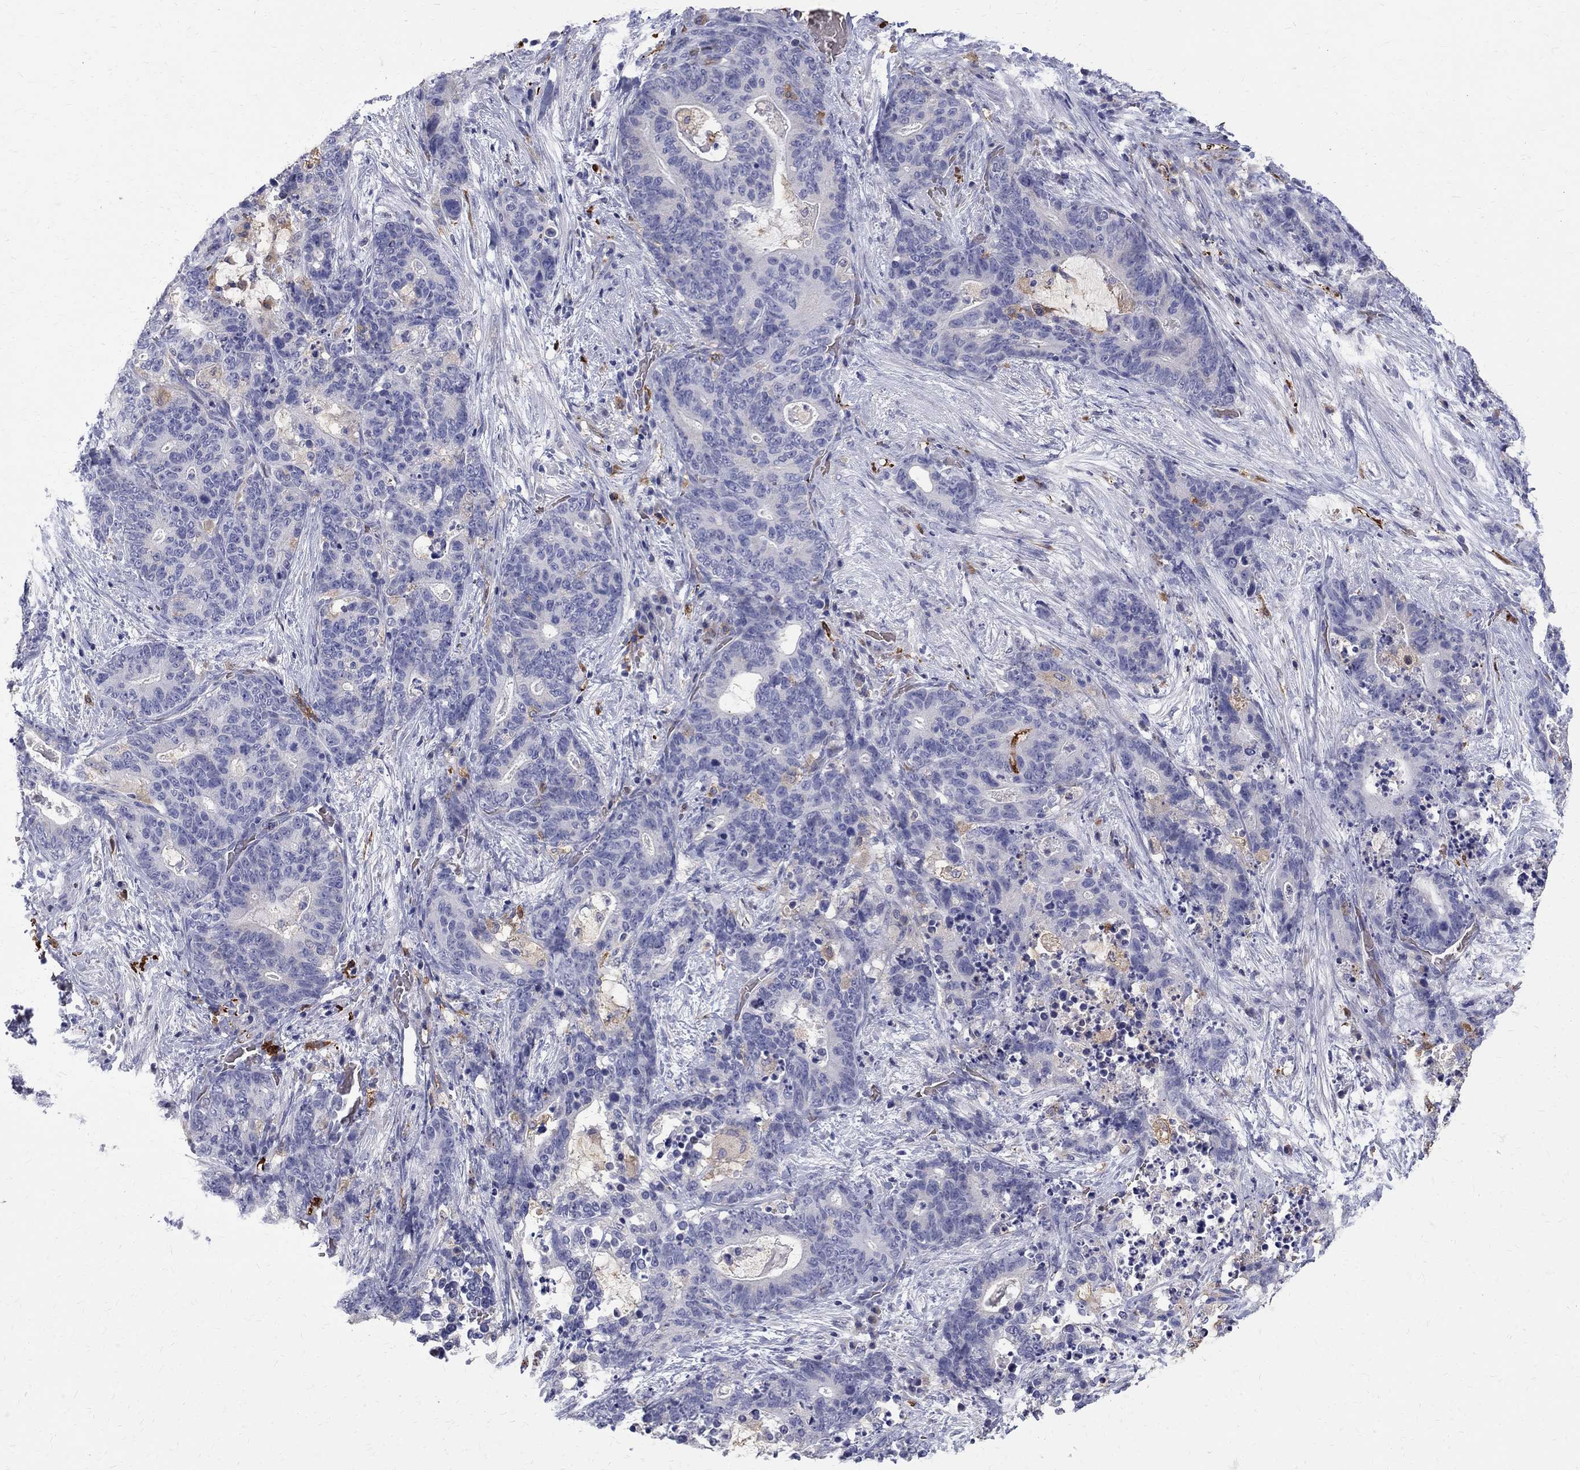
{"staining": {"intensity": "negative", "quantity": "none", "location": "none"}, "tissue": "stomach cancer", "cell_type": "Tumor cells", "image_type": "cancer", "snomed": [{"axis": "morphology", "description": "Normal tissue, NOS"}, {"axis": "morphology", "description": "Adenocarcinoma, NOS"}, {"axis": "topography", "description": "Stomach"}], "caption": "Adenocarcinoma (stomach) stained for a protein using IHC reveals no staining tumor cells.", "gene": "AGER", "patient": {"sex": "female", "age": 64}}